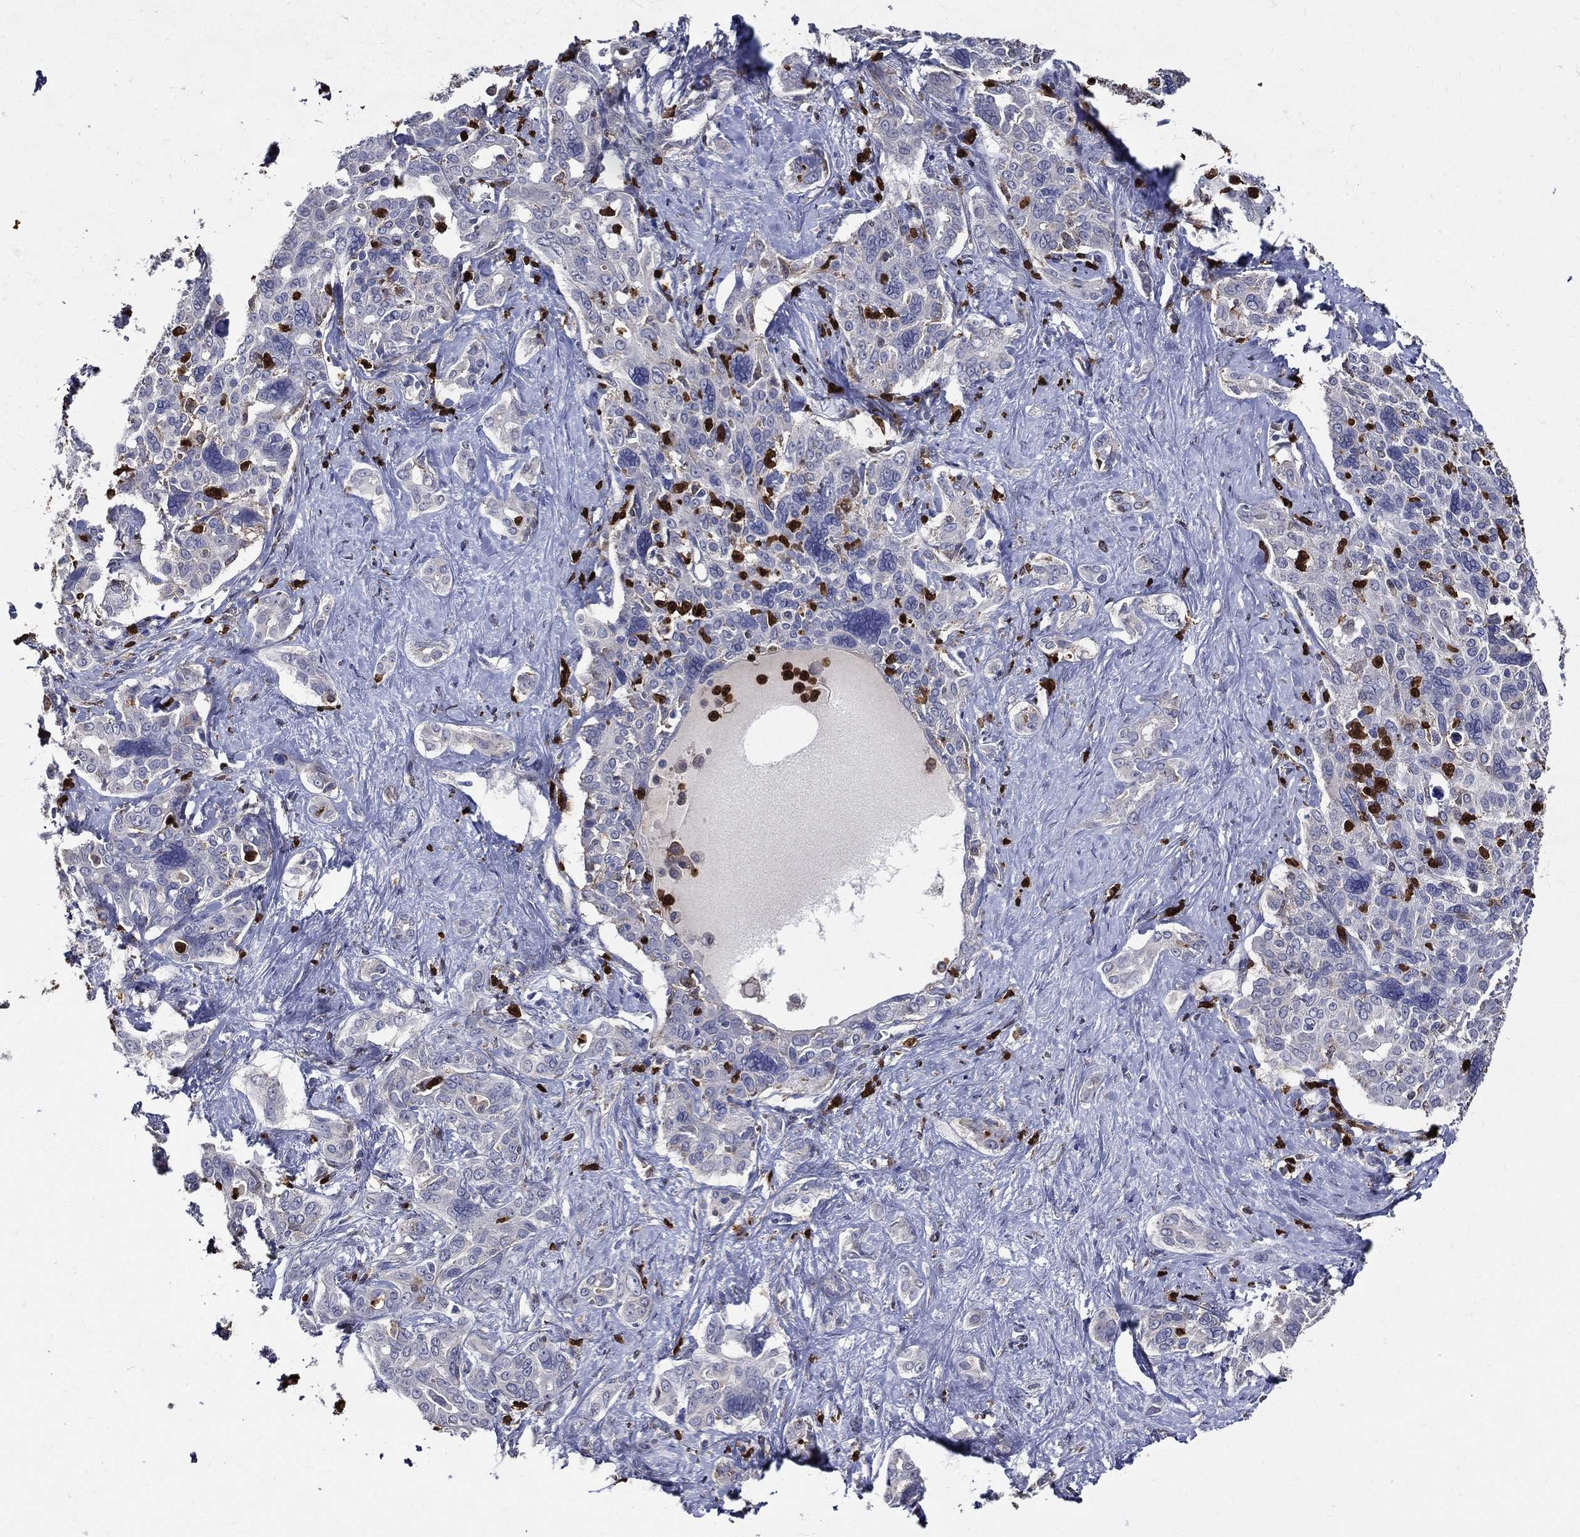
{"staining": {"intensity": "negative", "quantity": "none", "location": "none"}, "tissue": "liver cancer", "cell_type": "Tumor cells", "image_type": "cancer", "snomed": [{"axis": "morphology", "description": "Cholangiocarcinoma"}, {"axis": "topography", "description": "Liver"}], "caption": "Micrograph shows no significant protein staining in tumor cells of liver cholangiocarcinoma.", "gene": "GPR171", "patient": {"sex": "female", "age": 47}}